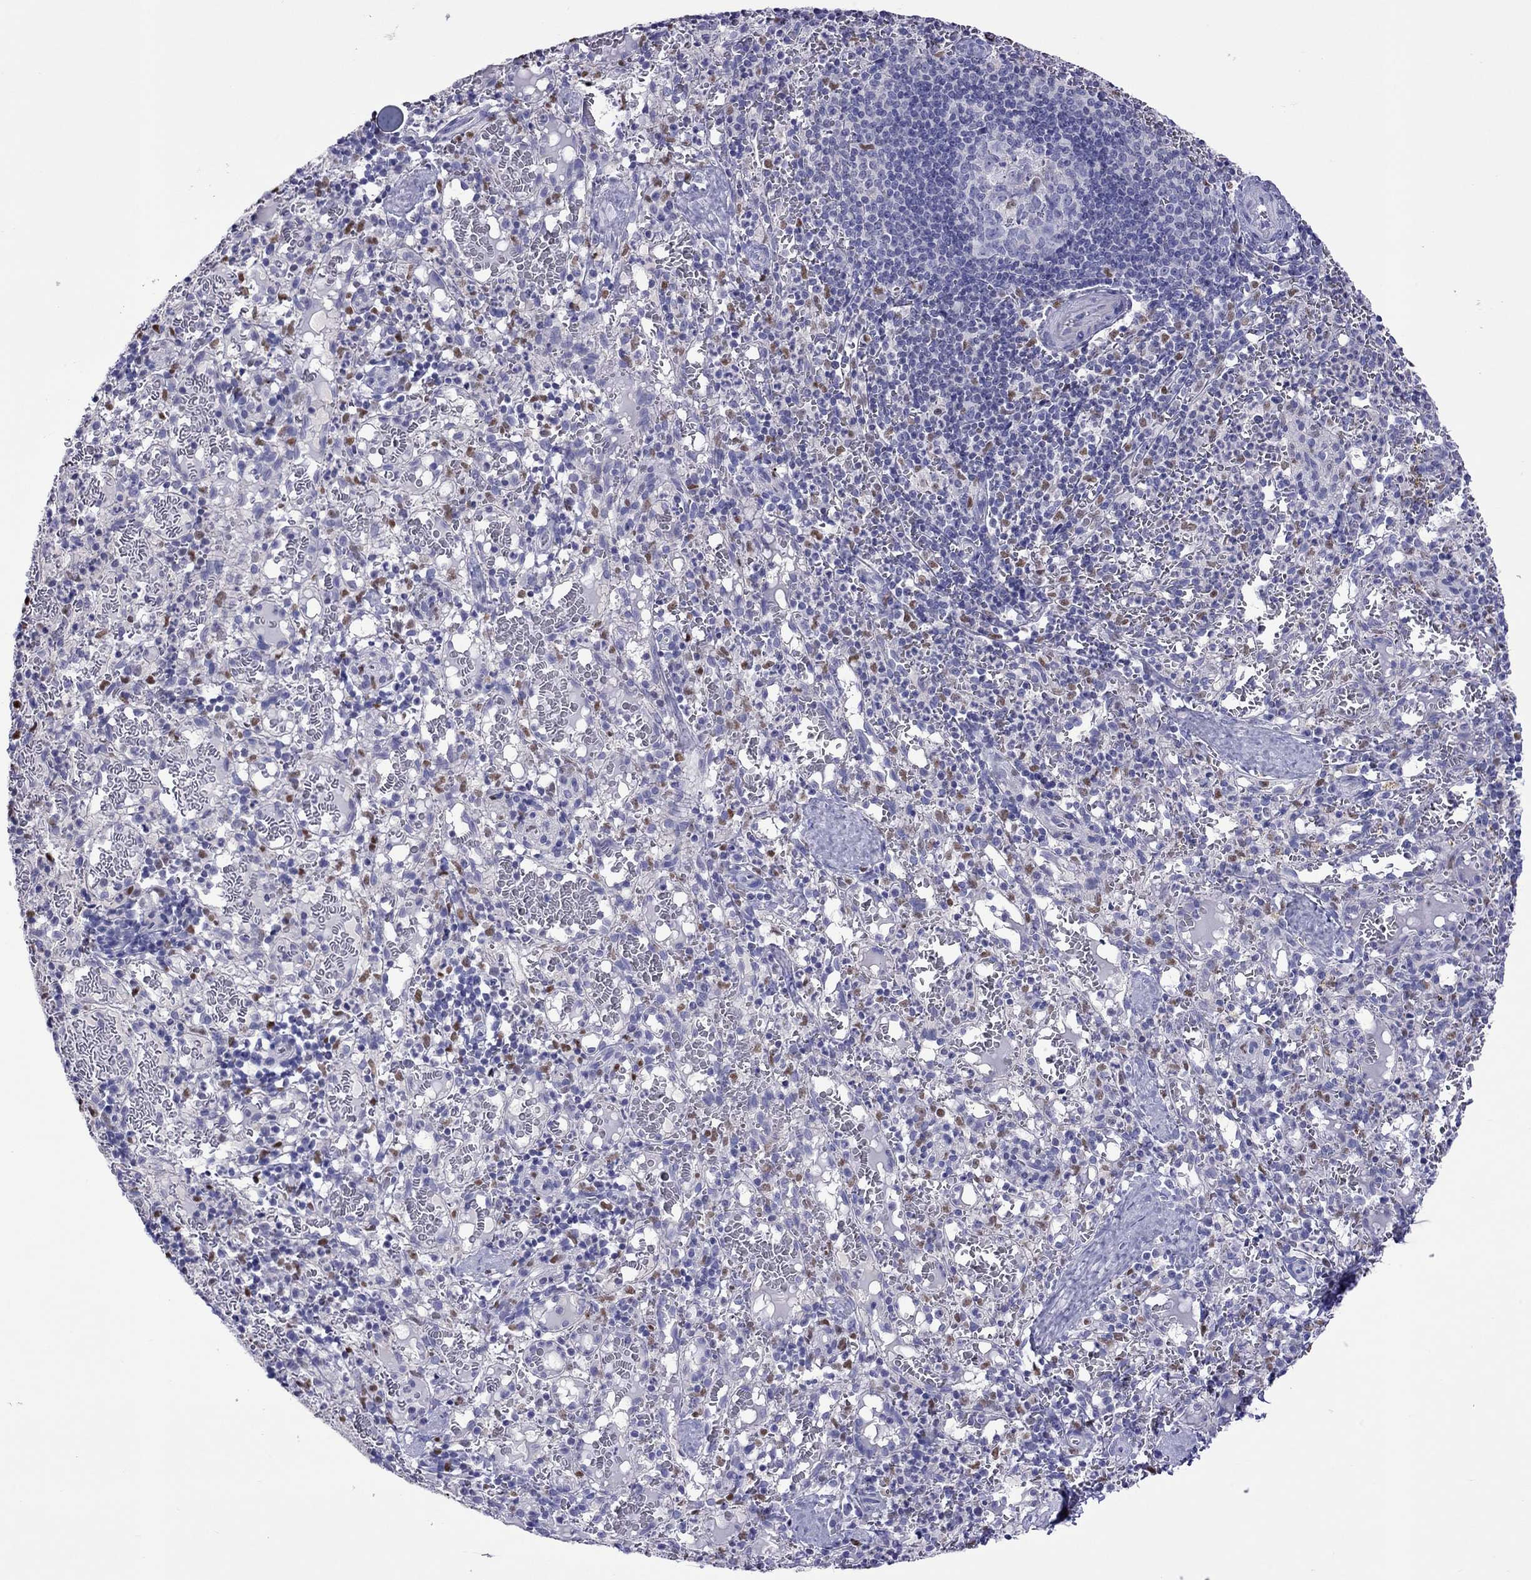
{"staining": {"intensity": "negative", "quantity": "none", "location": "none"}, "tissue": "spleen", "cell_type": "Cells in red pulp", "image_type": "normal", "snomed": [{"axis": "morphology", "description": "Normal tissue, NOS"}, {"axis": "topography", "description": "Spleen"}], "caption": "This is an immunohistochemistry micrograph of benign human spleen. There is no staining in cells in red pulp.", "gene": "MPZ", "patient": {"sex": "male", "age": 11}}